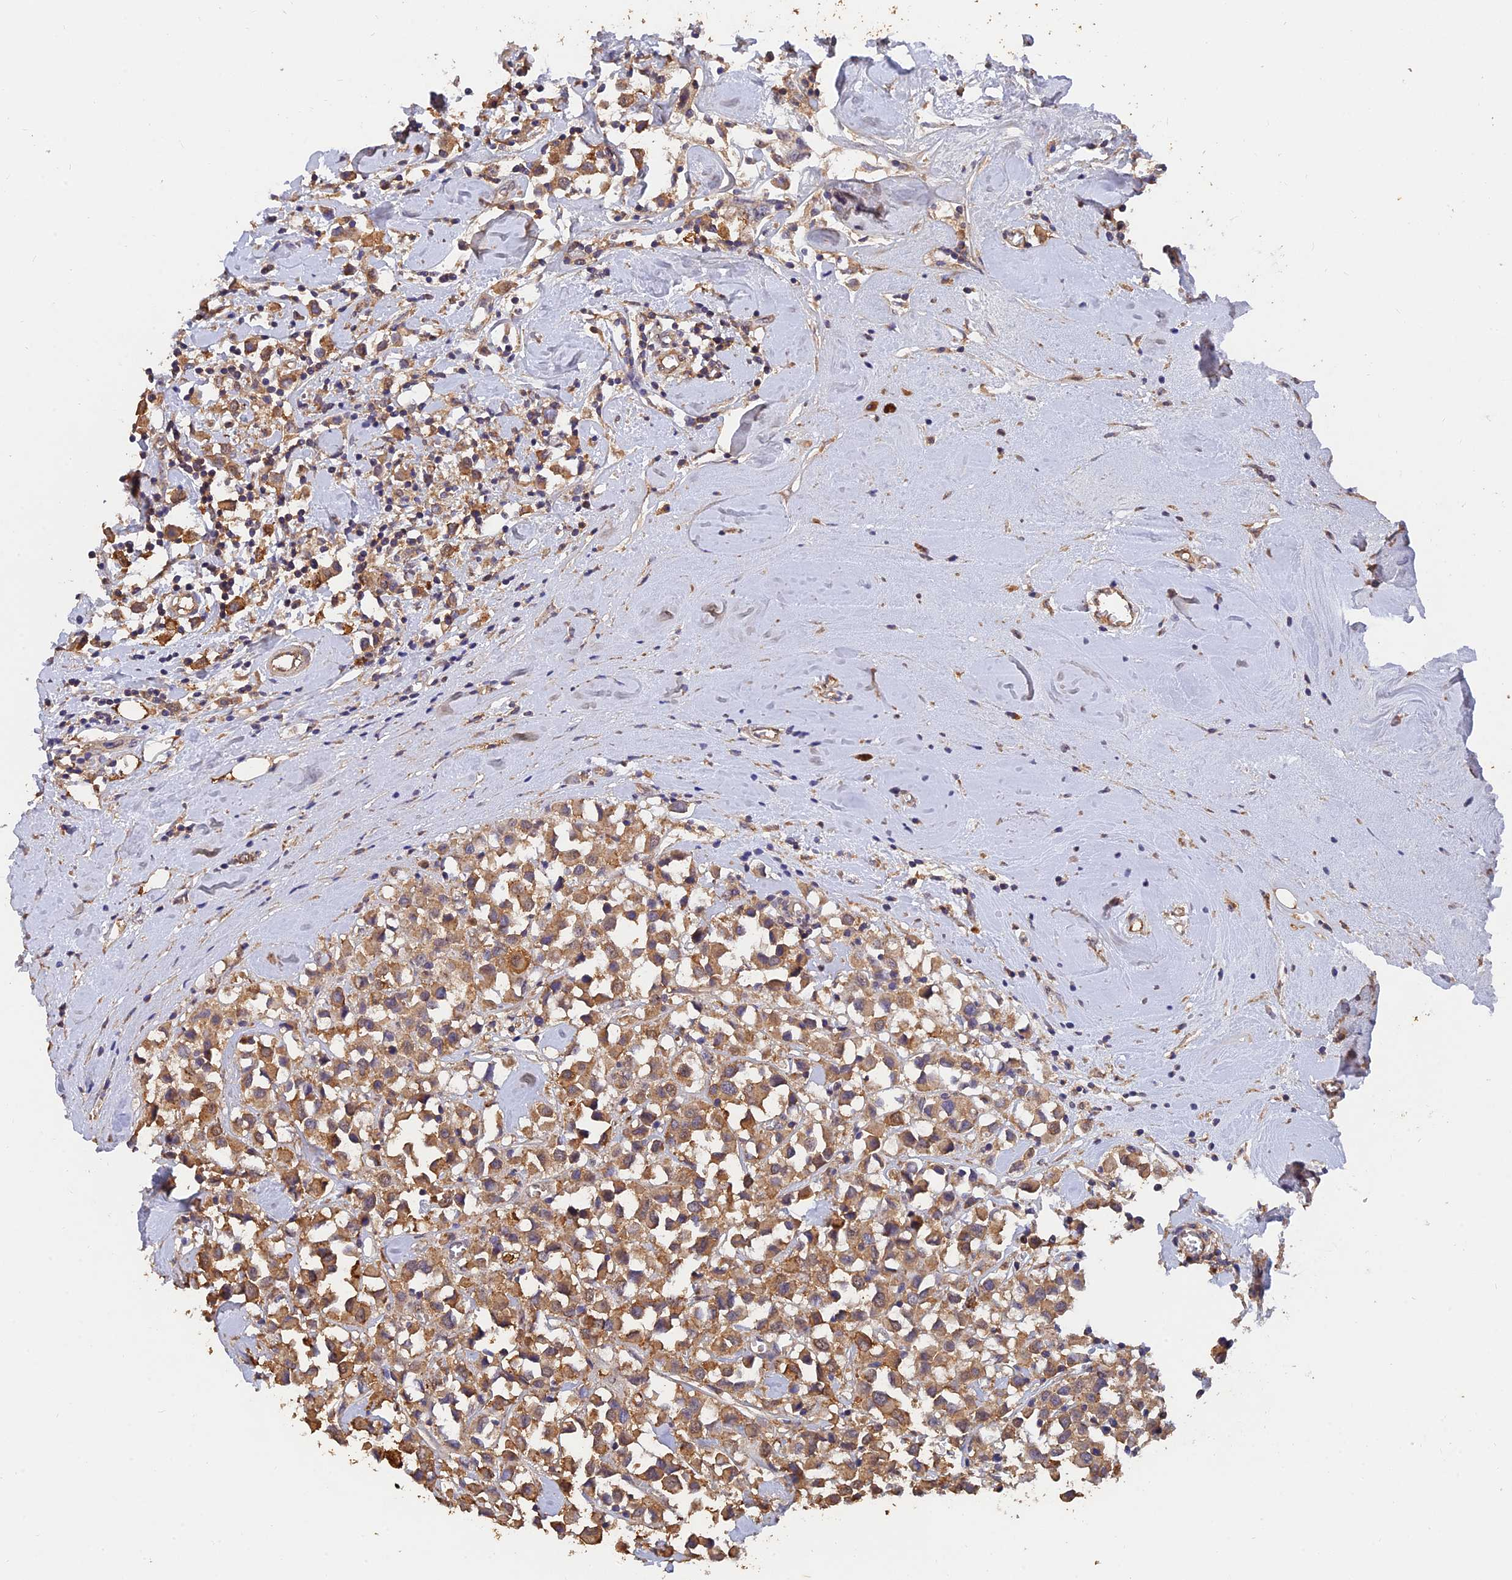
{"staining": {"intensity": "moderate", "quantity": ">75%", "location": "cytoplasmic/membranous"}, "tissue": "breast cancer", "cell_type": "Tumor cells", "image_type": "cancer", "snomed": [{"axis": "morphology", "description": "Duct carcinoma"}, {"axis": "topography", "description": "Breast"}], "caption": "Tumor cells display moderate cytoplasmic/membranous positivity in about >75% of cells in infiltrating ductal carcinoma (breast).", "gene": "SLC38A11", "patient": {"sex": "female", "age": 61}}